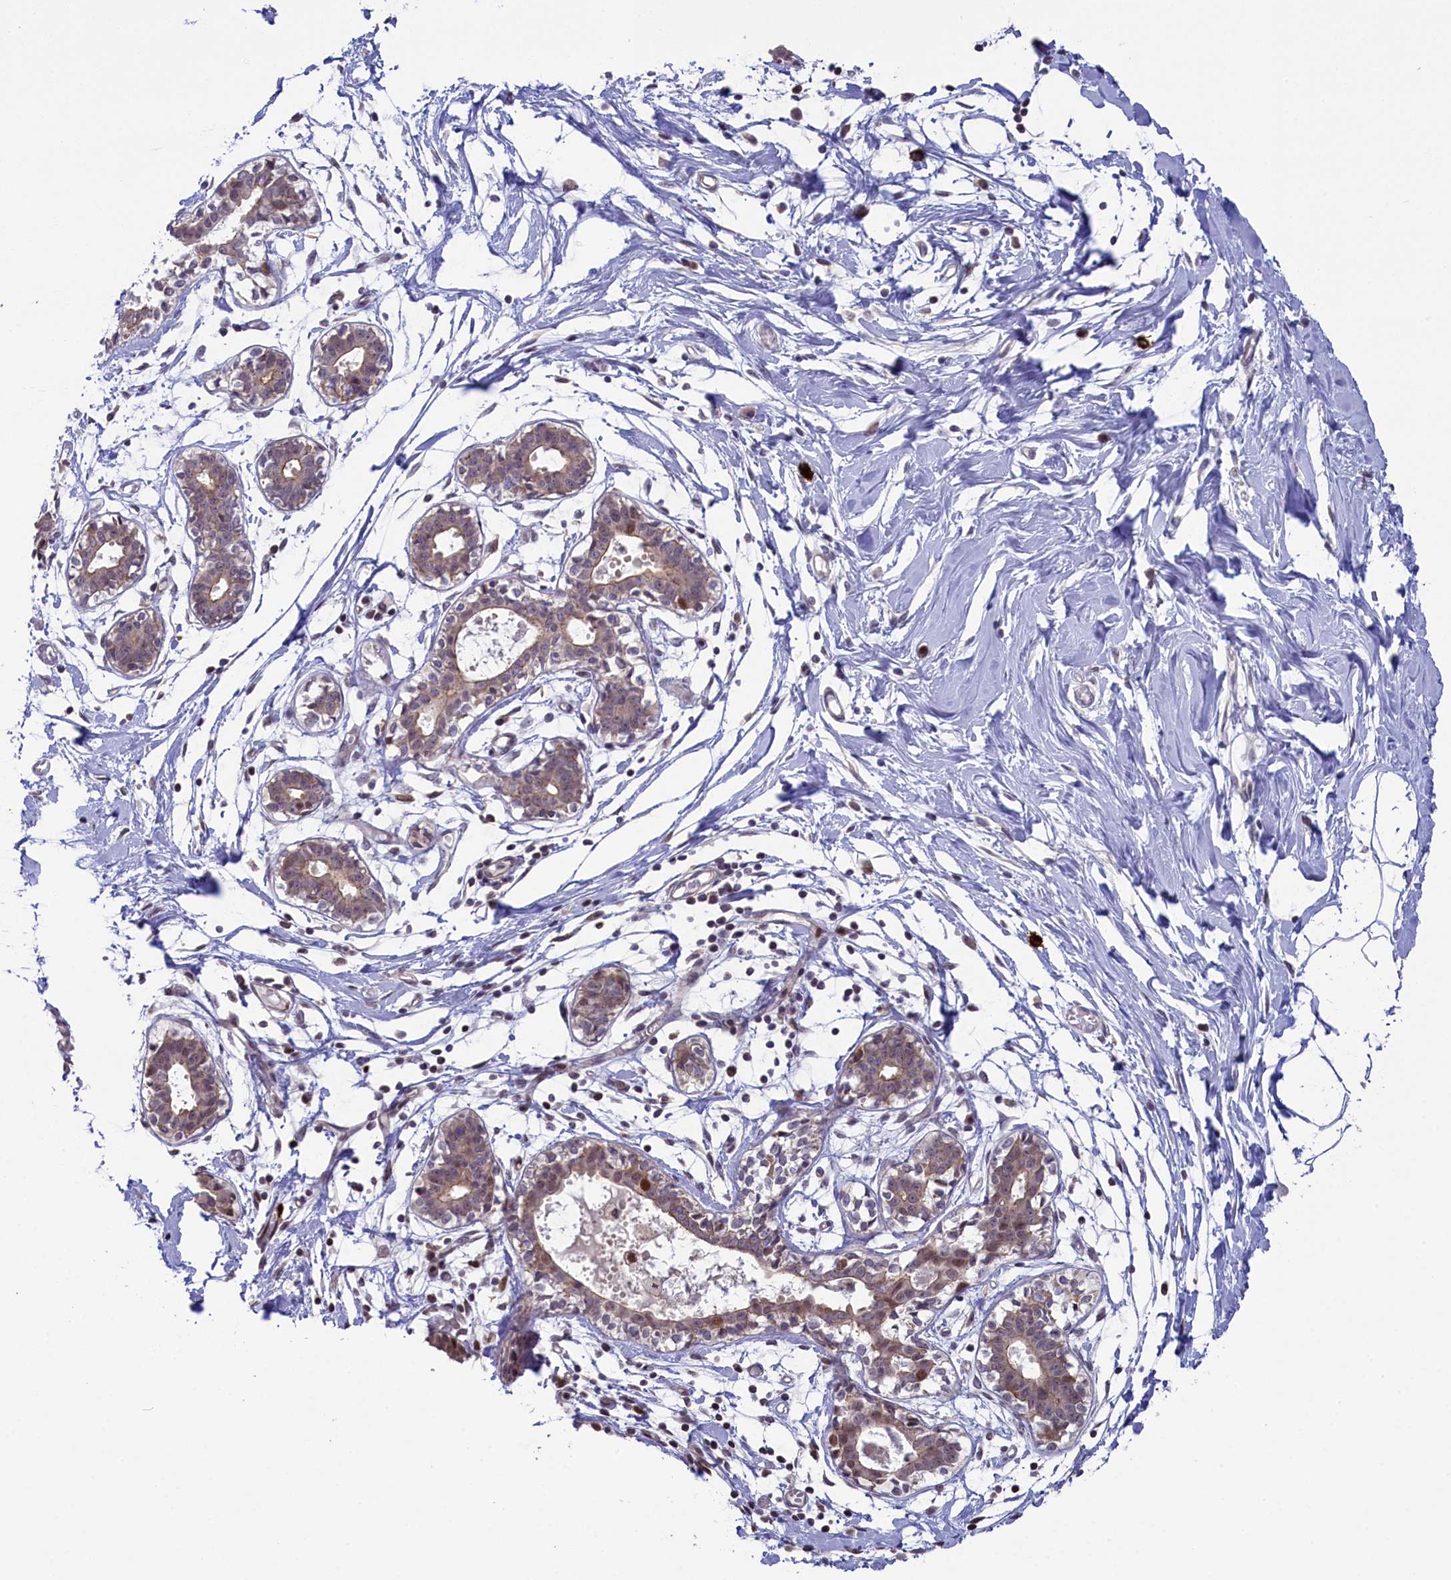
{"staining": {"intensity": "negative", "quantity": "none", "location": "none"}, "tissue": "breast", "cell_type": "Adipocytes", "image_type": "normal", "snomed": [{"axis": "morphology", "description": "Normal tissue, NOS"}, {"axis": "topography", "description": "Breast"}], "caption": "DAB immunohistochemical staining of normal breast shows no significant positivity in adipocytes. (Brightfield microscopy of DAB (3,3'-diaminobenzidine) IHC at high magnification).", "gene": "CCL23", "patient": {"sex": "female", "age": 27}}